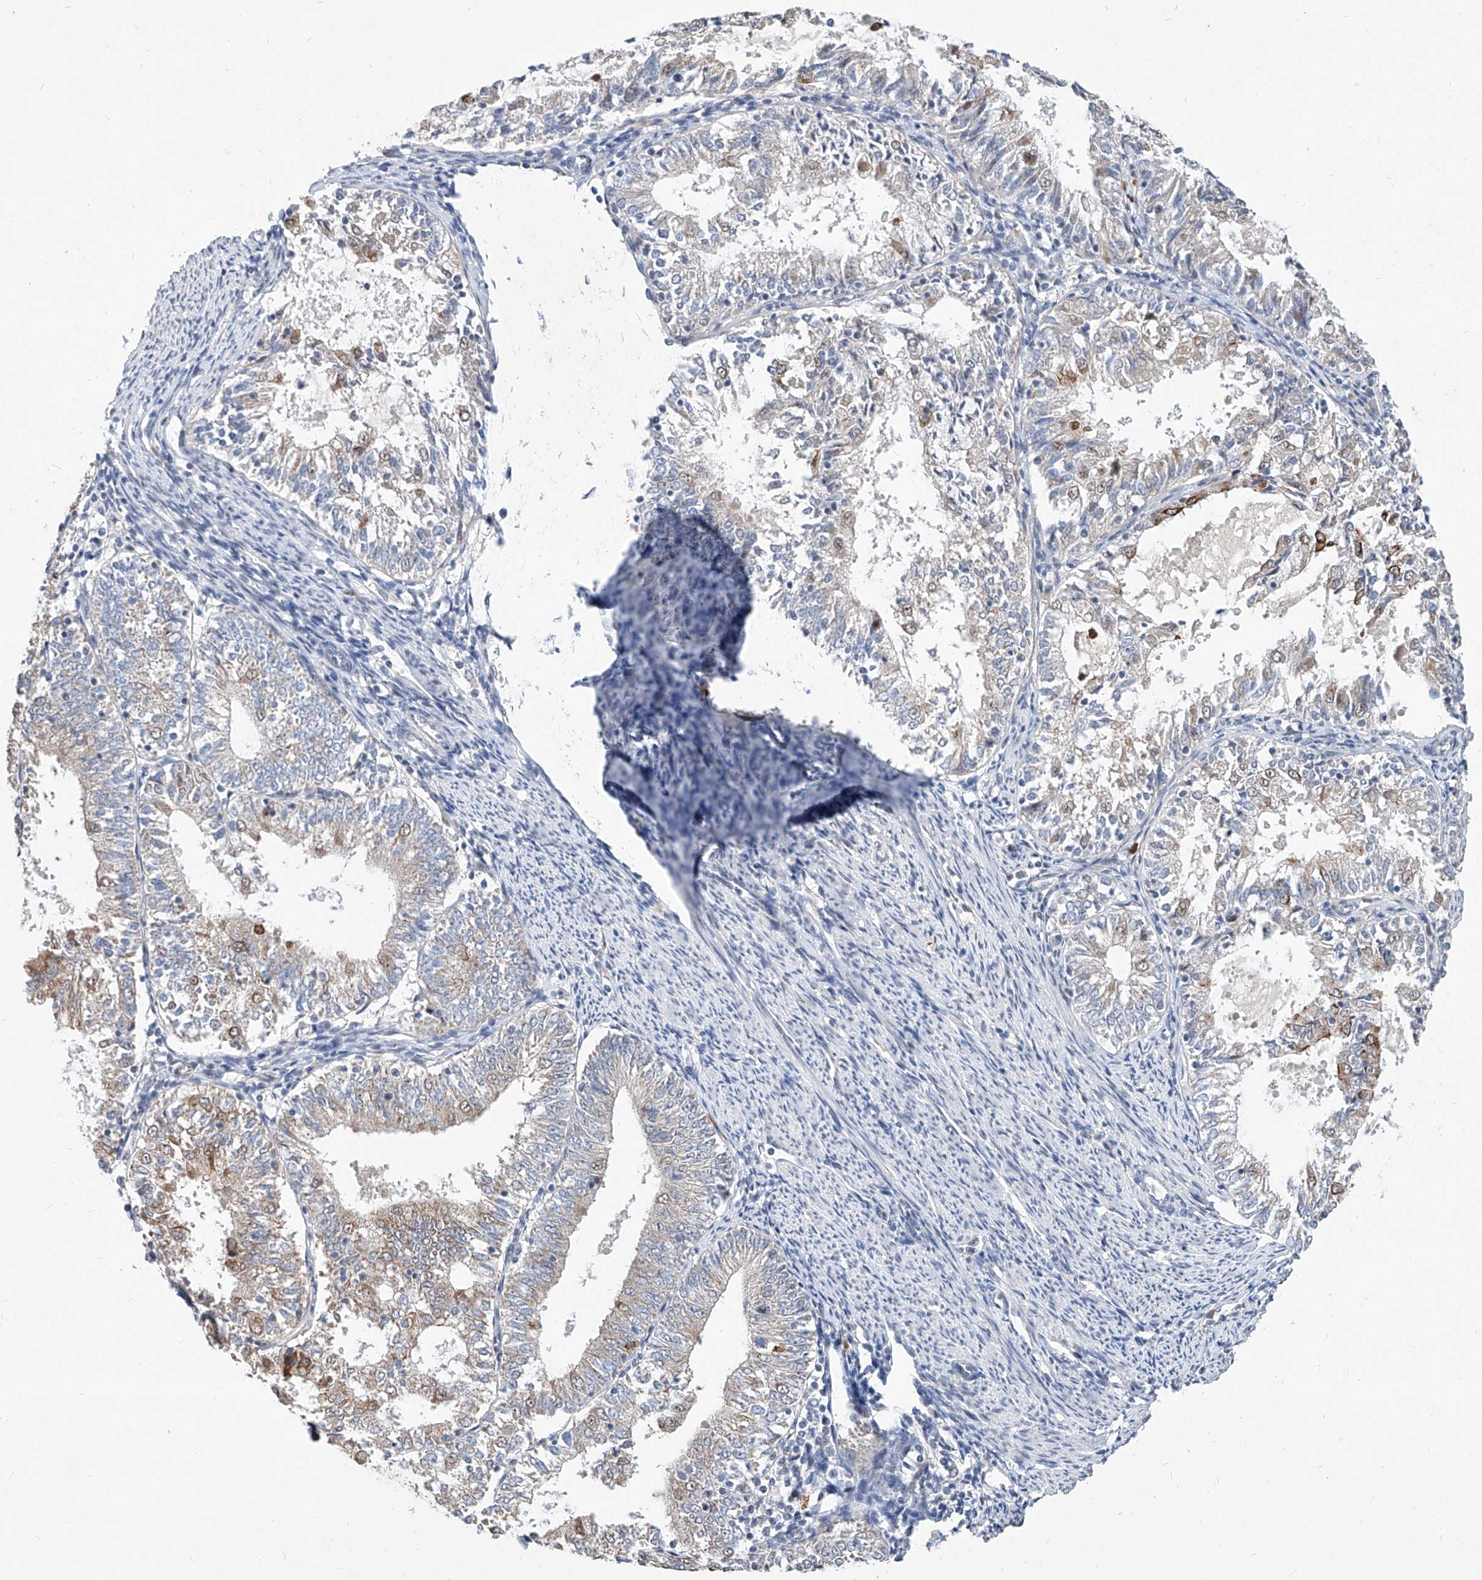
{"staining": {"intensity": "moderate", "quantity": "<25%", "location": "cytoplasmic/membranous"}, "tissue": "endometrial cancer", "cell_type": "Tumor cells", "image_type": "cancer", "snomed": [{"axis": "morphology", "description": "Adenocarcinoma, NOS"}, {"axis": "topography", "description": "Endometrium"}], "caption": "Tumor cells reveal low levels of moderate cytoplasmic/membranous staining in approximately <25% of cells in endometrial cancer (adenocarcinoma).", "gene": "MFSD4B", "patient": {"sex": "female", "age": 57}}